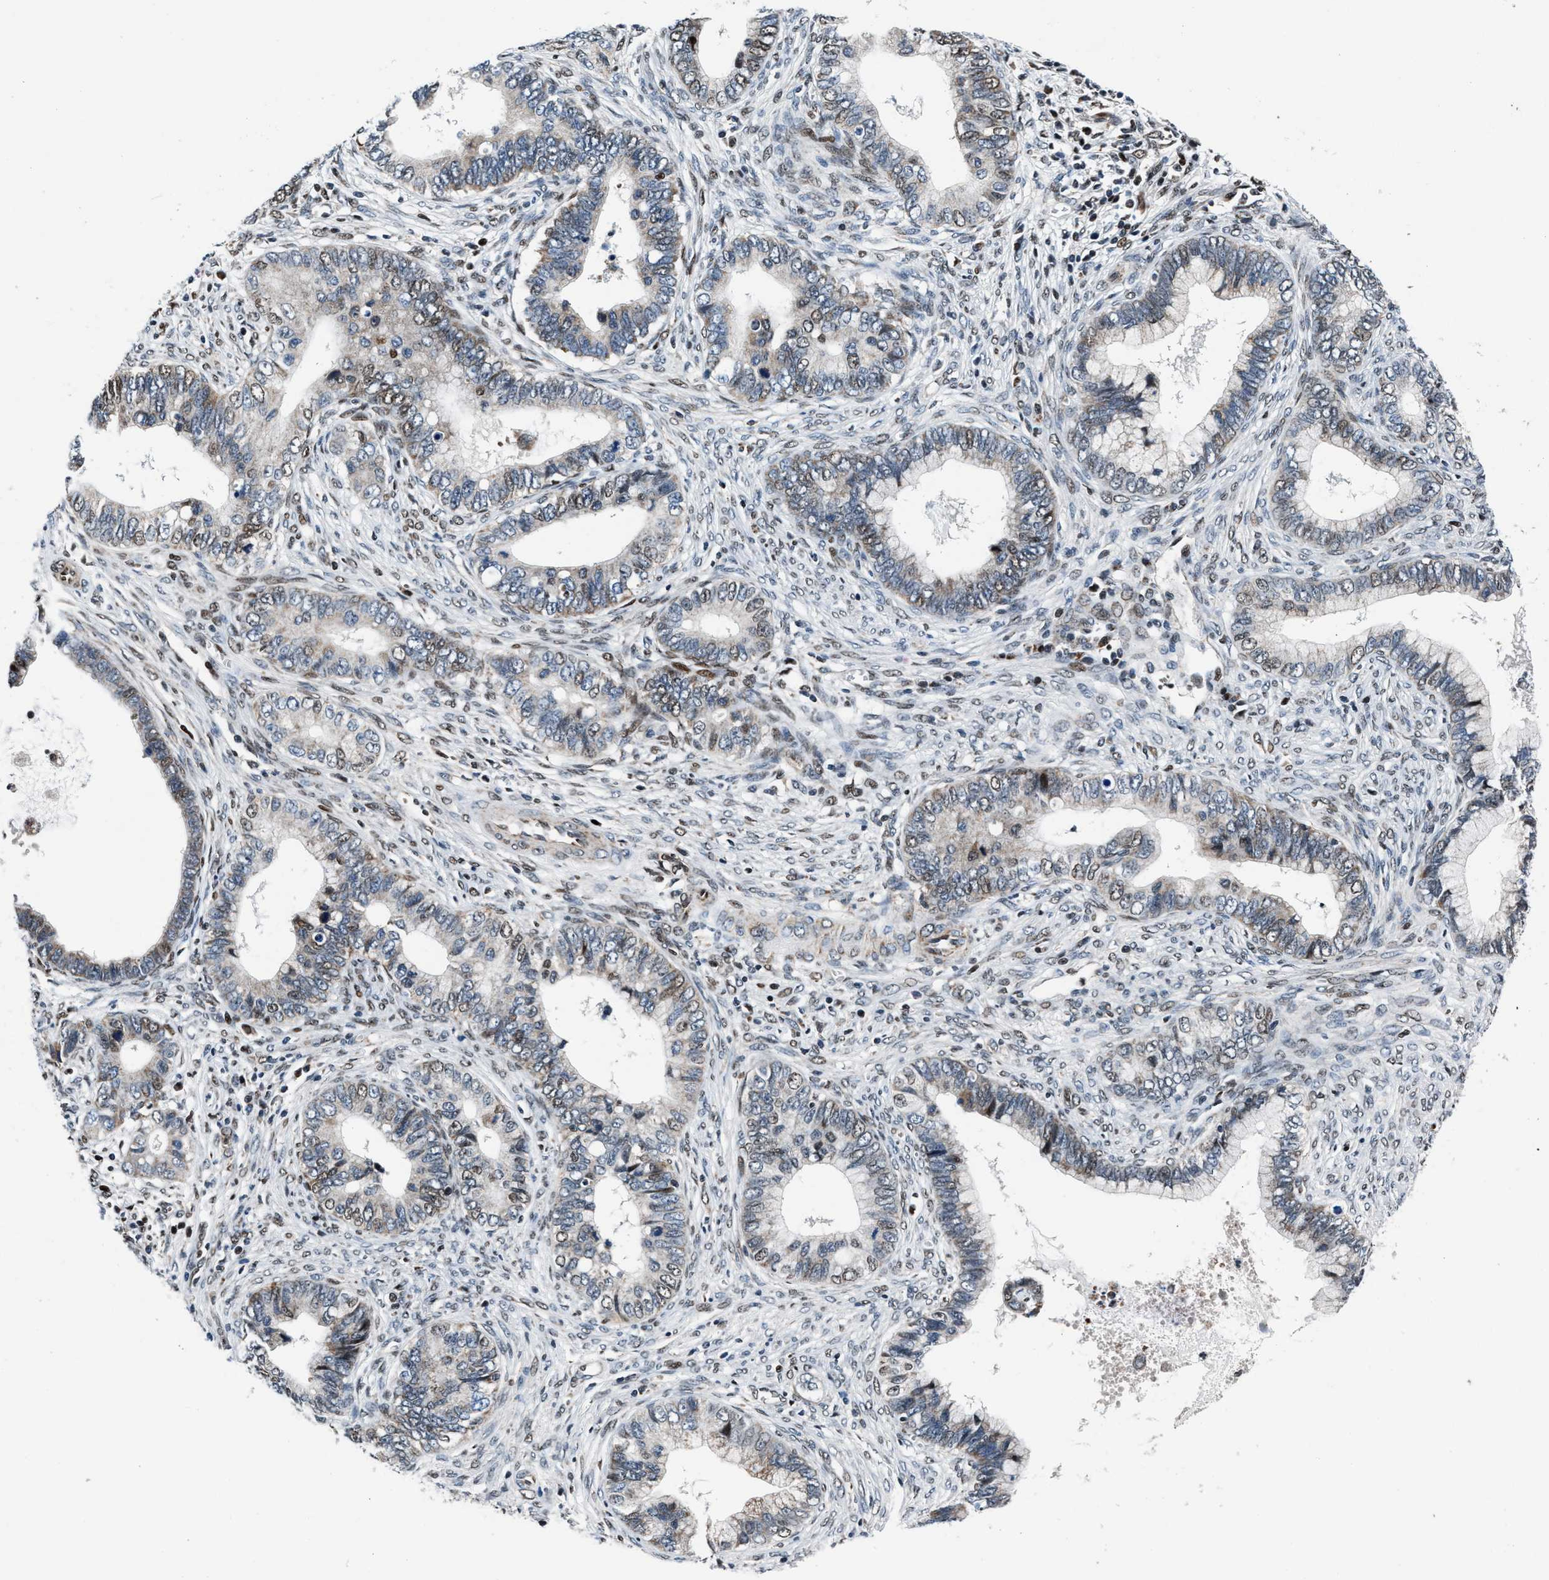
{"staining": {"intensity": "weak", "quantity": "<25%", "location": "nuclear"}, "tissue": "cervical cancer", "cell_type": "Tumor cells", "image_type": "cancer", "snomed": [{"axis": "morphology", "description": "Adenocarcinoma, NOS"}, {"axis": "topography", "description": "Cervix"}], "caption": "Tumor cells show no significant protein positivity in adenocarcinoma (cervical).", "gene": "PRRC2B", "patient": {"sex": "female", "age": 44}}